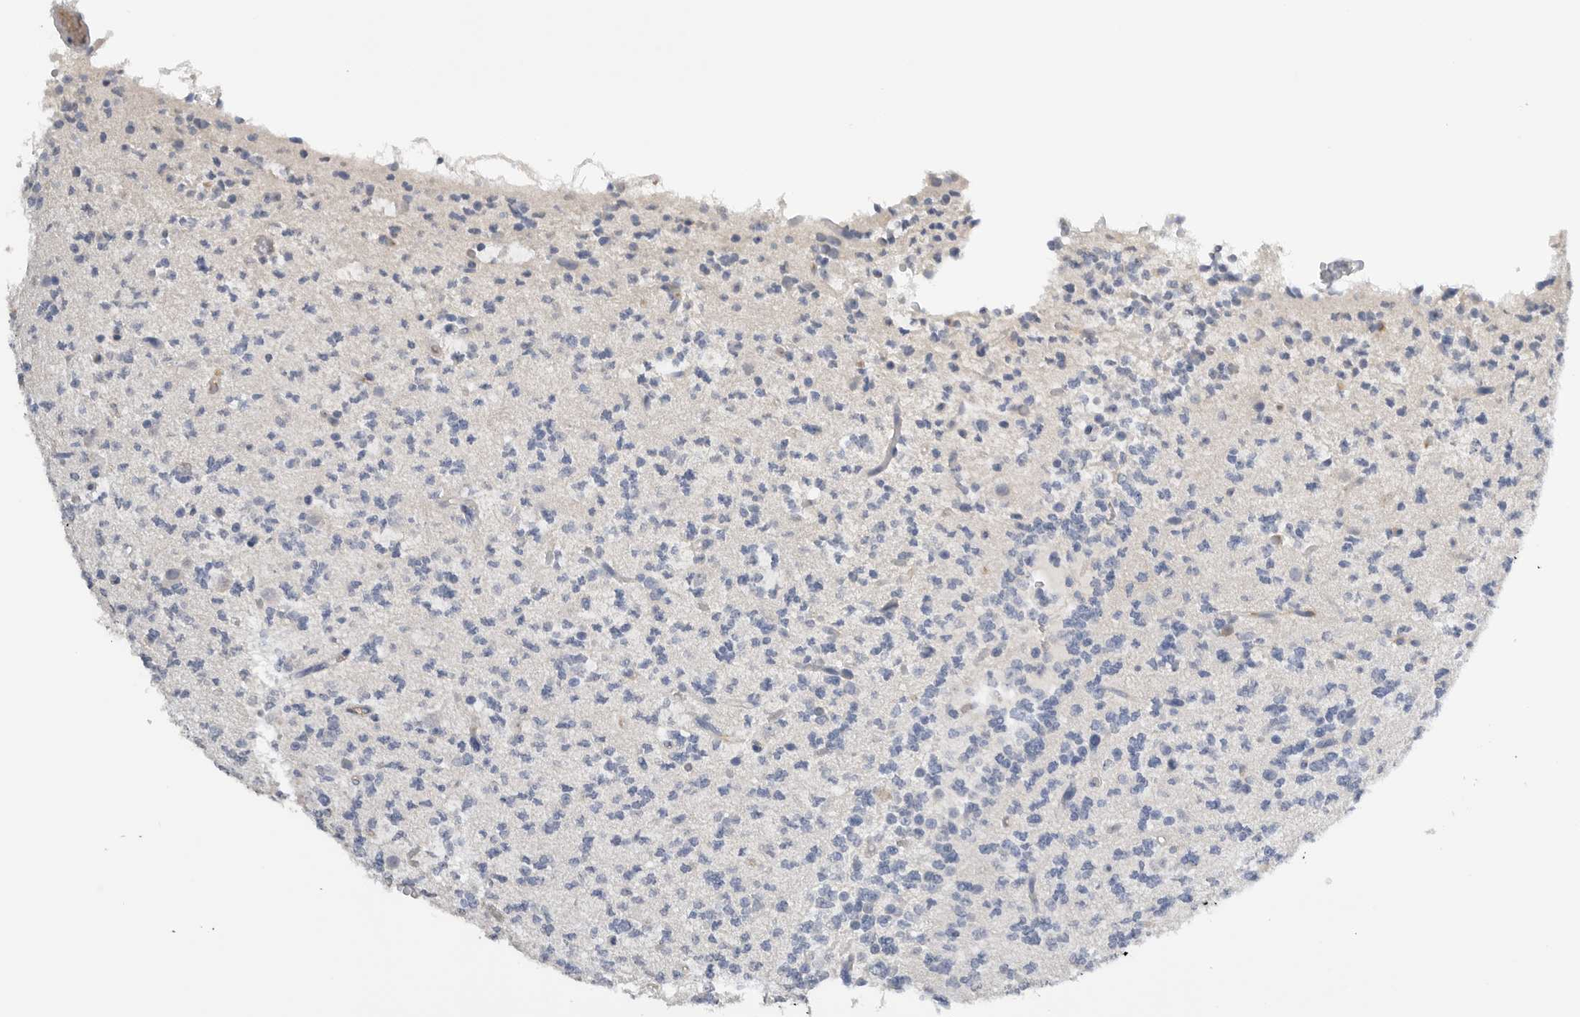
{"staining": {"intensity": "negative", "quantity": "none", "location": "none"}, "tissue": "glioma", "cell_type": "Tumor cells", "image_type": "cancer", "snomed": [{"axis": "morphology", "description": "Glioma, malignant, Low grade"}, {"axis": "topography", "description": "Brain"}], "caption": "Immunohistochemistry (IHC) micrograph of glioma stained for a protein (brown), which demonstrates no expression in tumor cells.", "gene": "FABP6", "patient": {"sex": "male", "age": 38}}